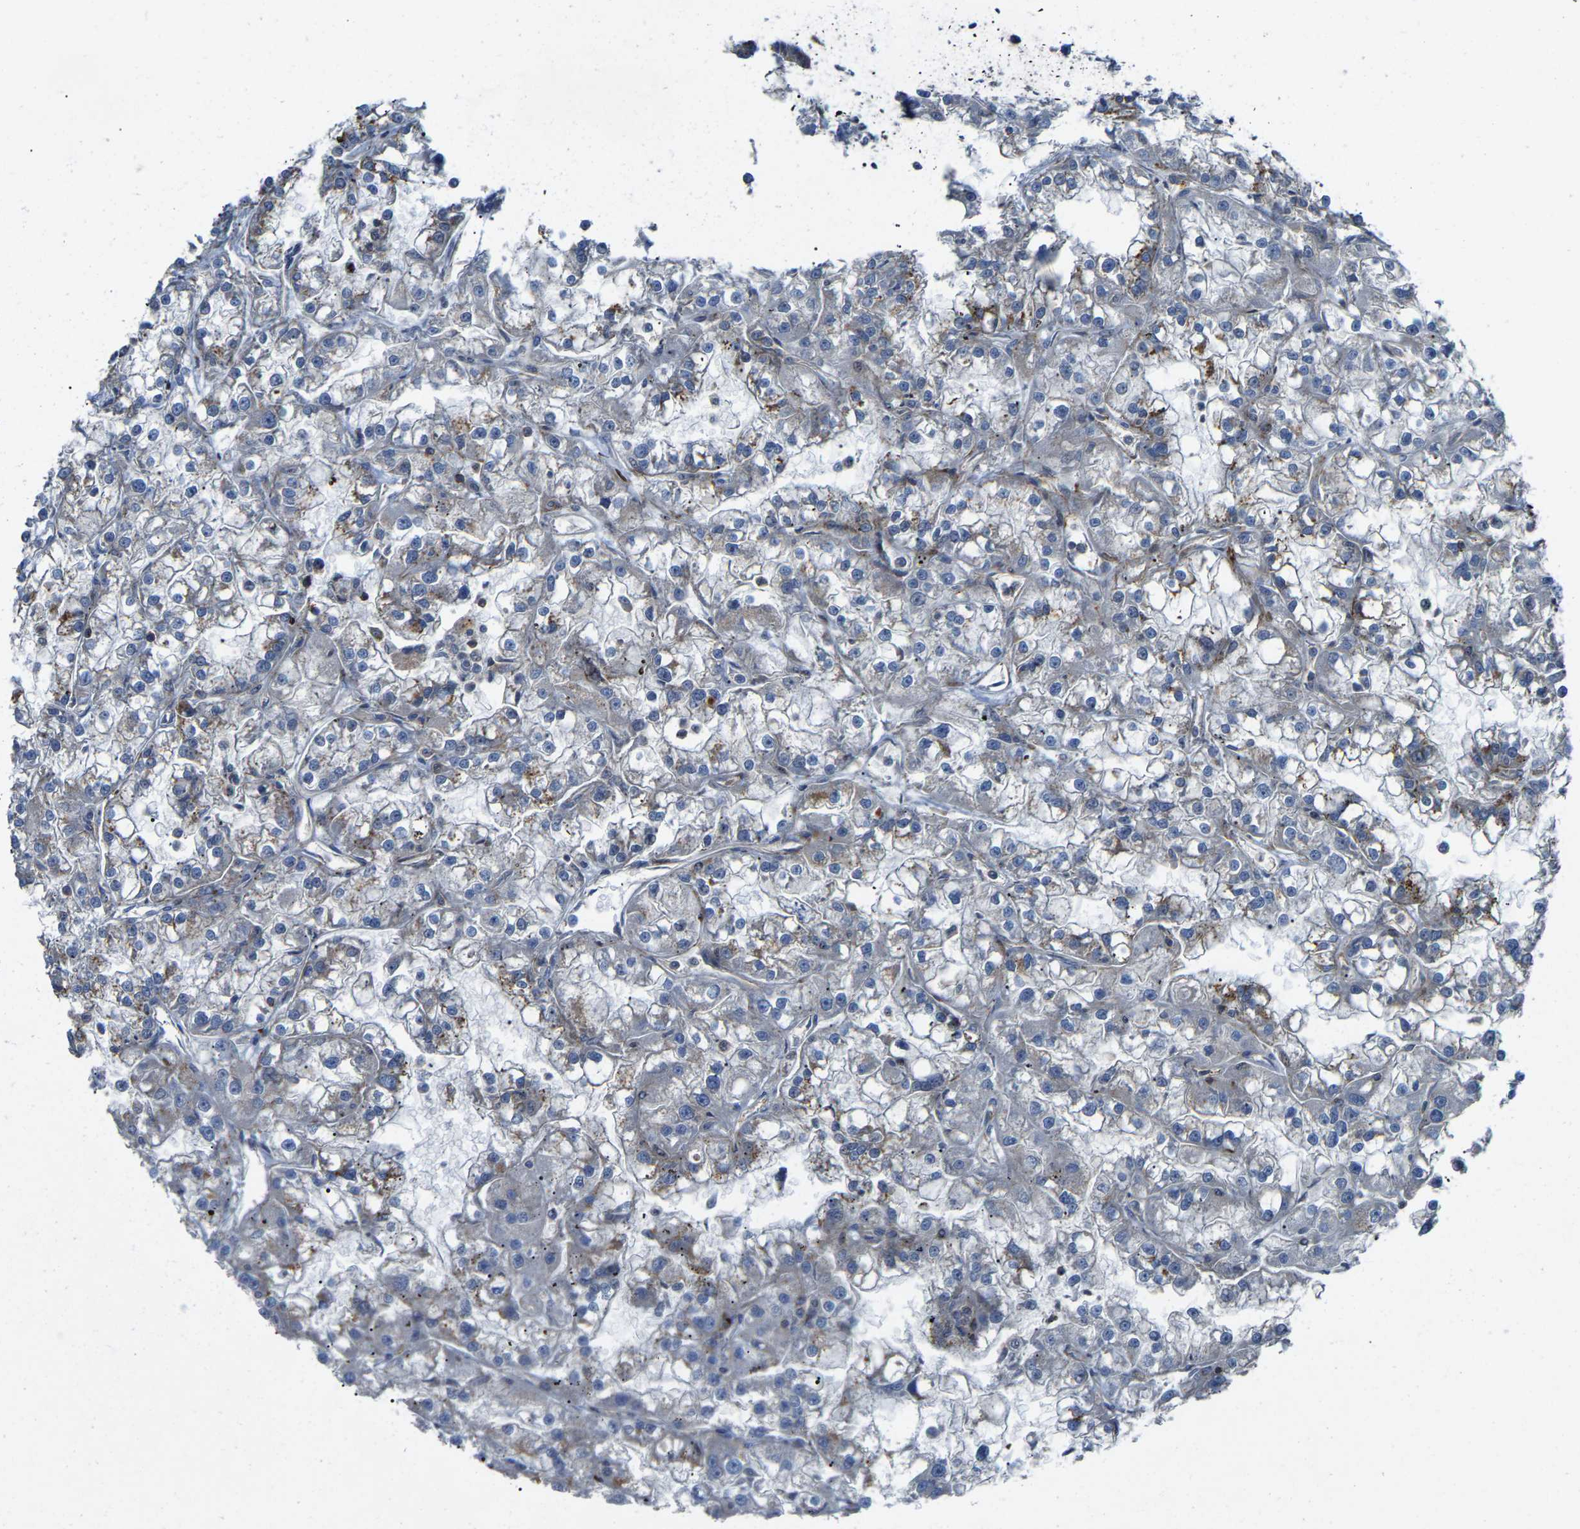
{"staining": {"intensity": "negative", "quantity": "none", "location": "none"}, "tissue": "renal cancer", "cell_type": "Tumor cells", "image_type": "cancer", "snomed": [{"axis": "morphology", "description": "Adenocarcinoma, NOS"}, {"axis": "topography", "description": "Kidney"}], "caption": "This is an immunohistochemistry image of renal cancer (adenocarcinoma). There is no expression in tumor cells.", "gene": "AGPAT2", "patient": {"sex": "female", "age": 52}}